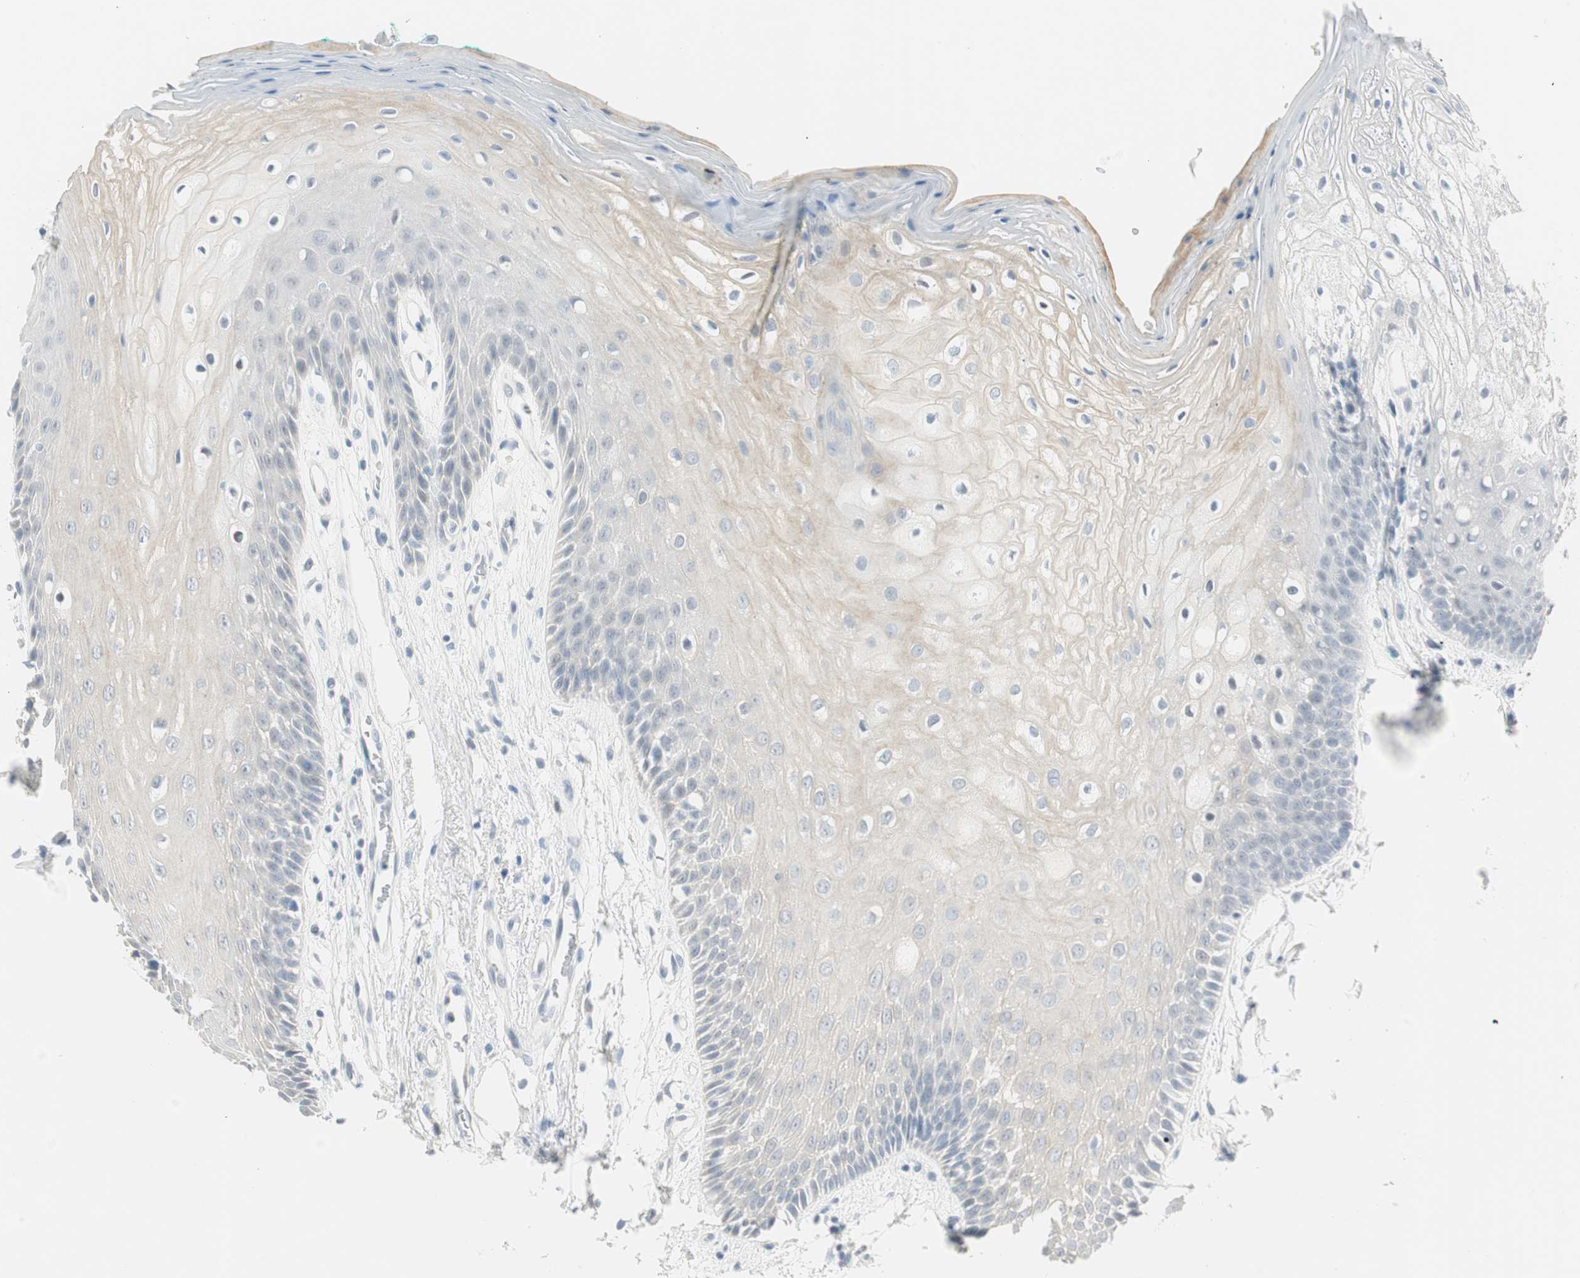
{"staining": {"intensity": "weak", "quantity": ">75%", "location": "cytoplasmic/membranous"}, "tissue": "oral mucosa", "cell_type": "Squamous epithelial cells", "image_type": "normal", "snomed": [{"axis": "morphology", "description": "Normal tissue, NOS"}, {"axis": "morphology", "description": "Squamous cell carcinoma, NOS"}, {"axis": "topography", "description": "Skeletal muscle"}, {"axis": "topography", "description": "Oral tissue"}, {"axis": "topography", "description": "Head-Neck"}], "caption": "The immunohistochemical stain highlights weak cytoplasmic/membranous staining in squamous epithelial cells of unremarkable oral mucosa. The staining was performed using DAB (3,3'-diaminobenzidine) to visualize the protein expression in brown, while the nuclei were stained in blue with hematoxylin (Magnification: 20x).", "gene": "MLLT10", "patient": {"sex": "female", "age": 84}}